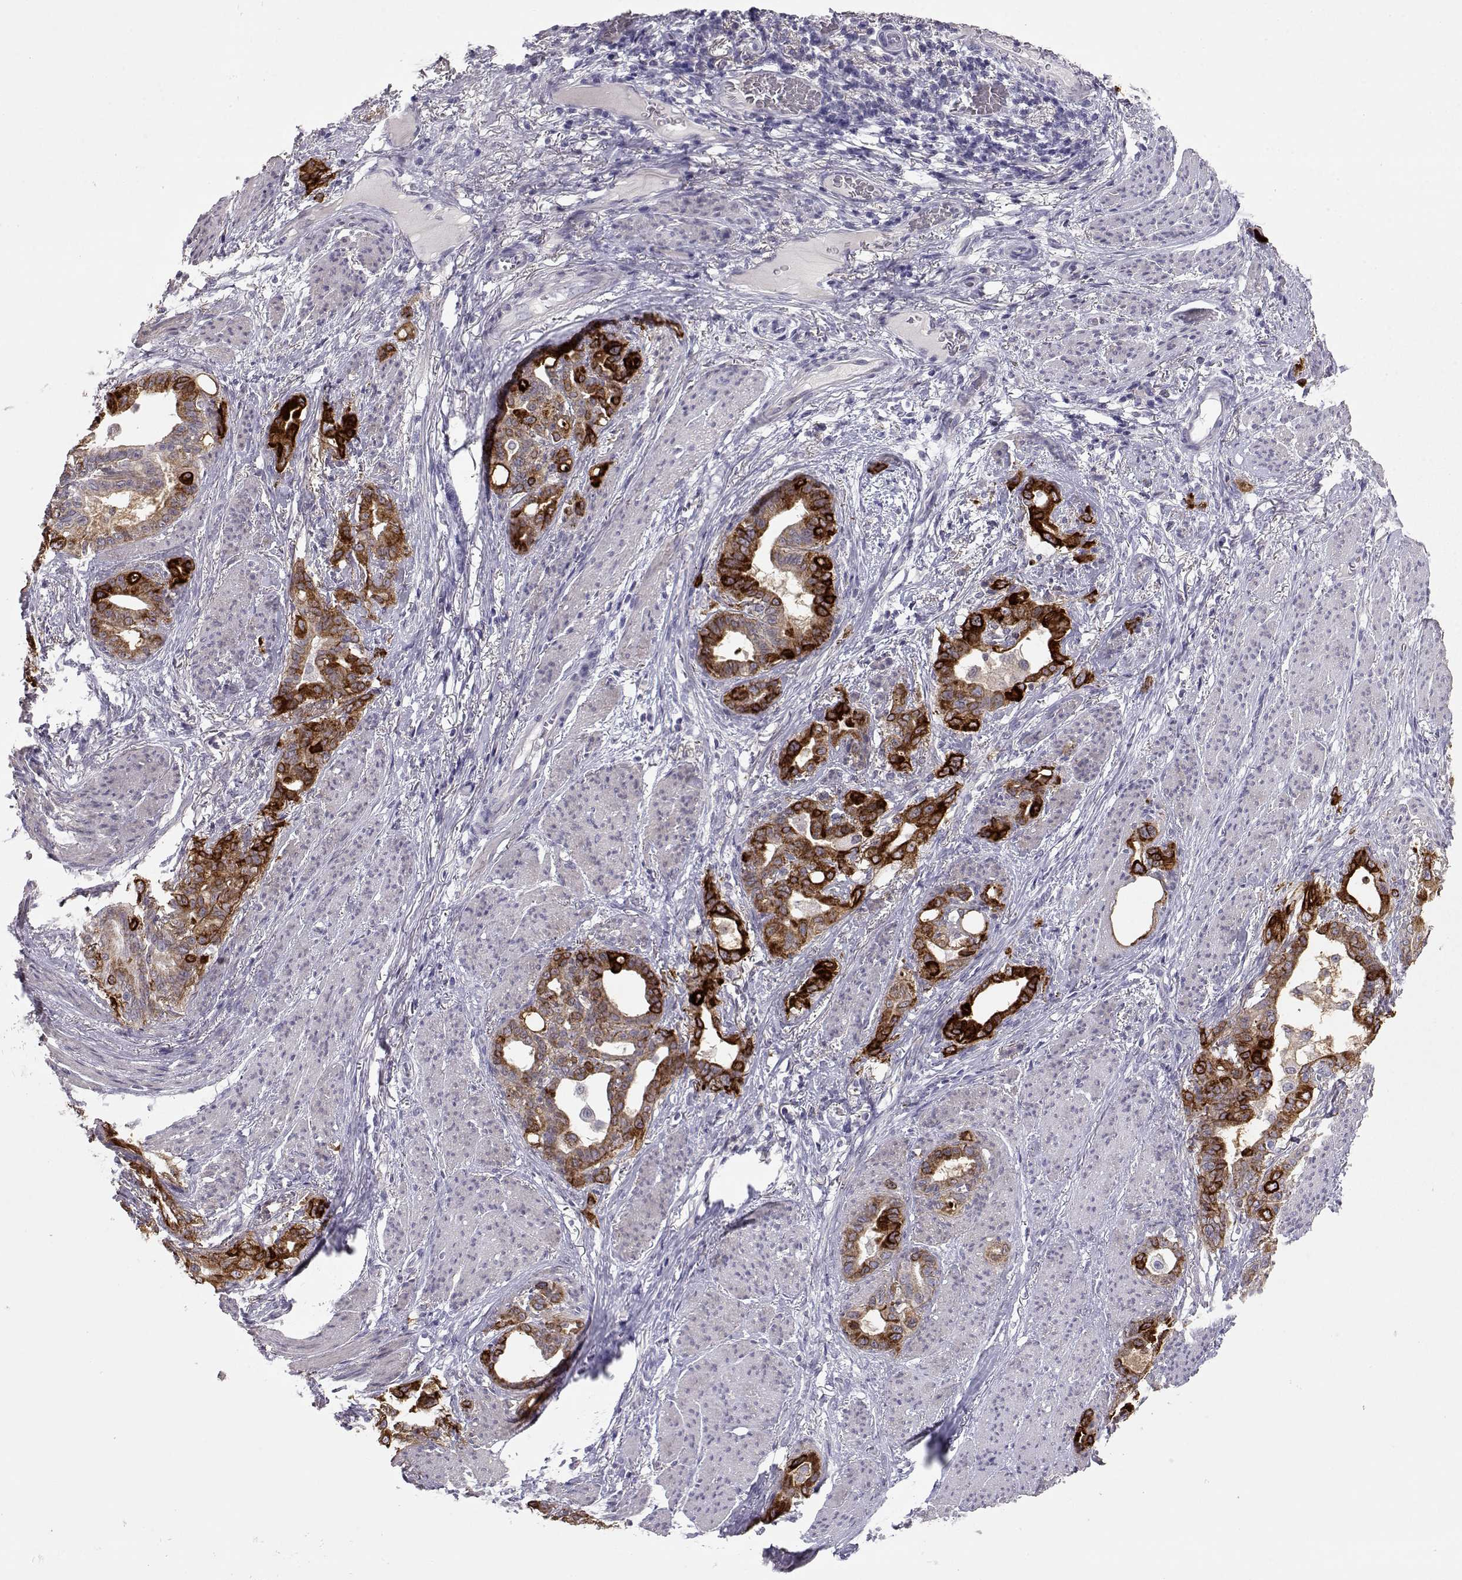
{"staining": {"intensity": "strong", "quantity": ">75%", "location": "cytoplasmic/membranous"}, "tissue": "stomach cancer", "cell_type": "Tumor cells", "image_type": "cancer", "snomed": [{"axis": "morphology", "description": "Normal tissue, NOS"}, {"axis": "morphology", "description": "Adenocarcinoma, NOS"}, {"axis": "topography", "description": "Esophagus"}, {"axis": "topography", "description": "Stomach, upper"}], "caption": "A high amount of strong cytoplasmic/membranous staining is identified in approximately >75% of tumor cells in stomach cancer tissue.", "gene": "LAMB3", "patient": {"sex": "male", "age": 62}}